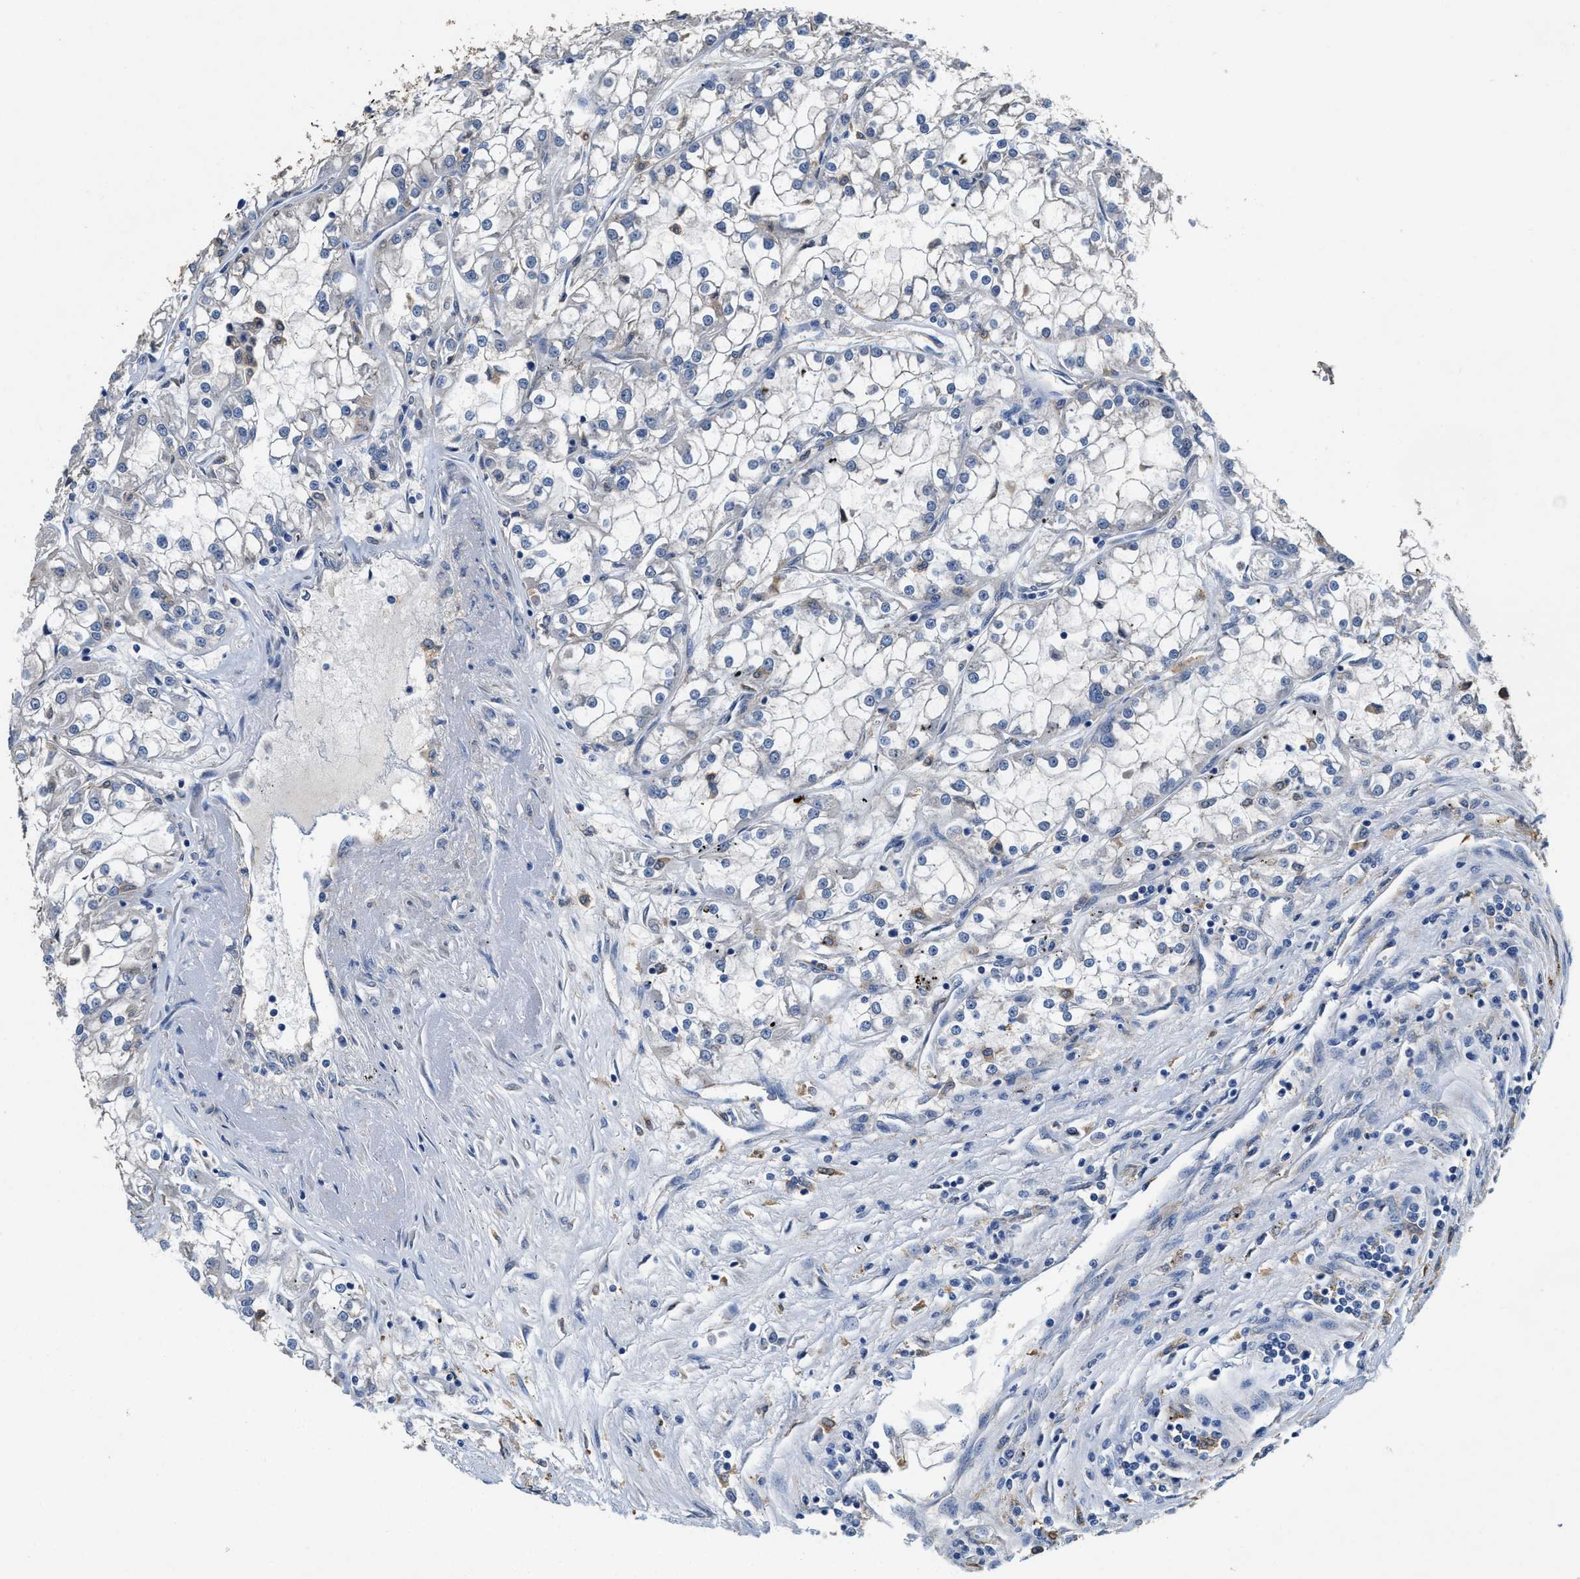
{"staining": {"intensity": "negative", "quantity": "none", "location": "none"}, "tissue": "renal cancer", "cell_type": "Tumor cells", "image_type": "cancer", "snomed": [{"axis": "morphology", "description": "Adenocarcinoma, NOS"}, {"axis": "topography", "description": "Kidney"}], "caption": "Protein analysis of renal cancer (adenocarcinoma) displays no significant staining in tumor cells.", "gene": "PEG10", "patient": {"sex": "female", "age": 52}}